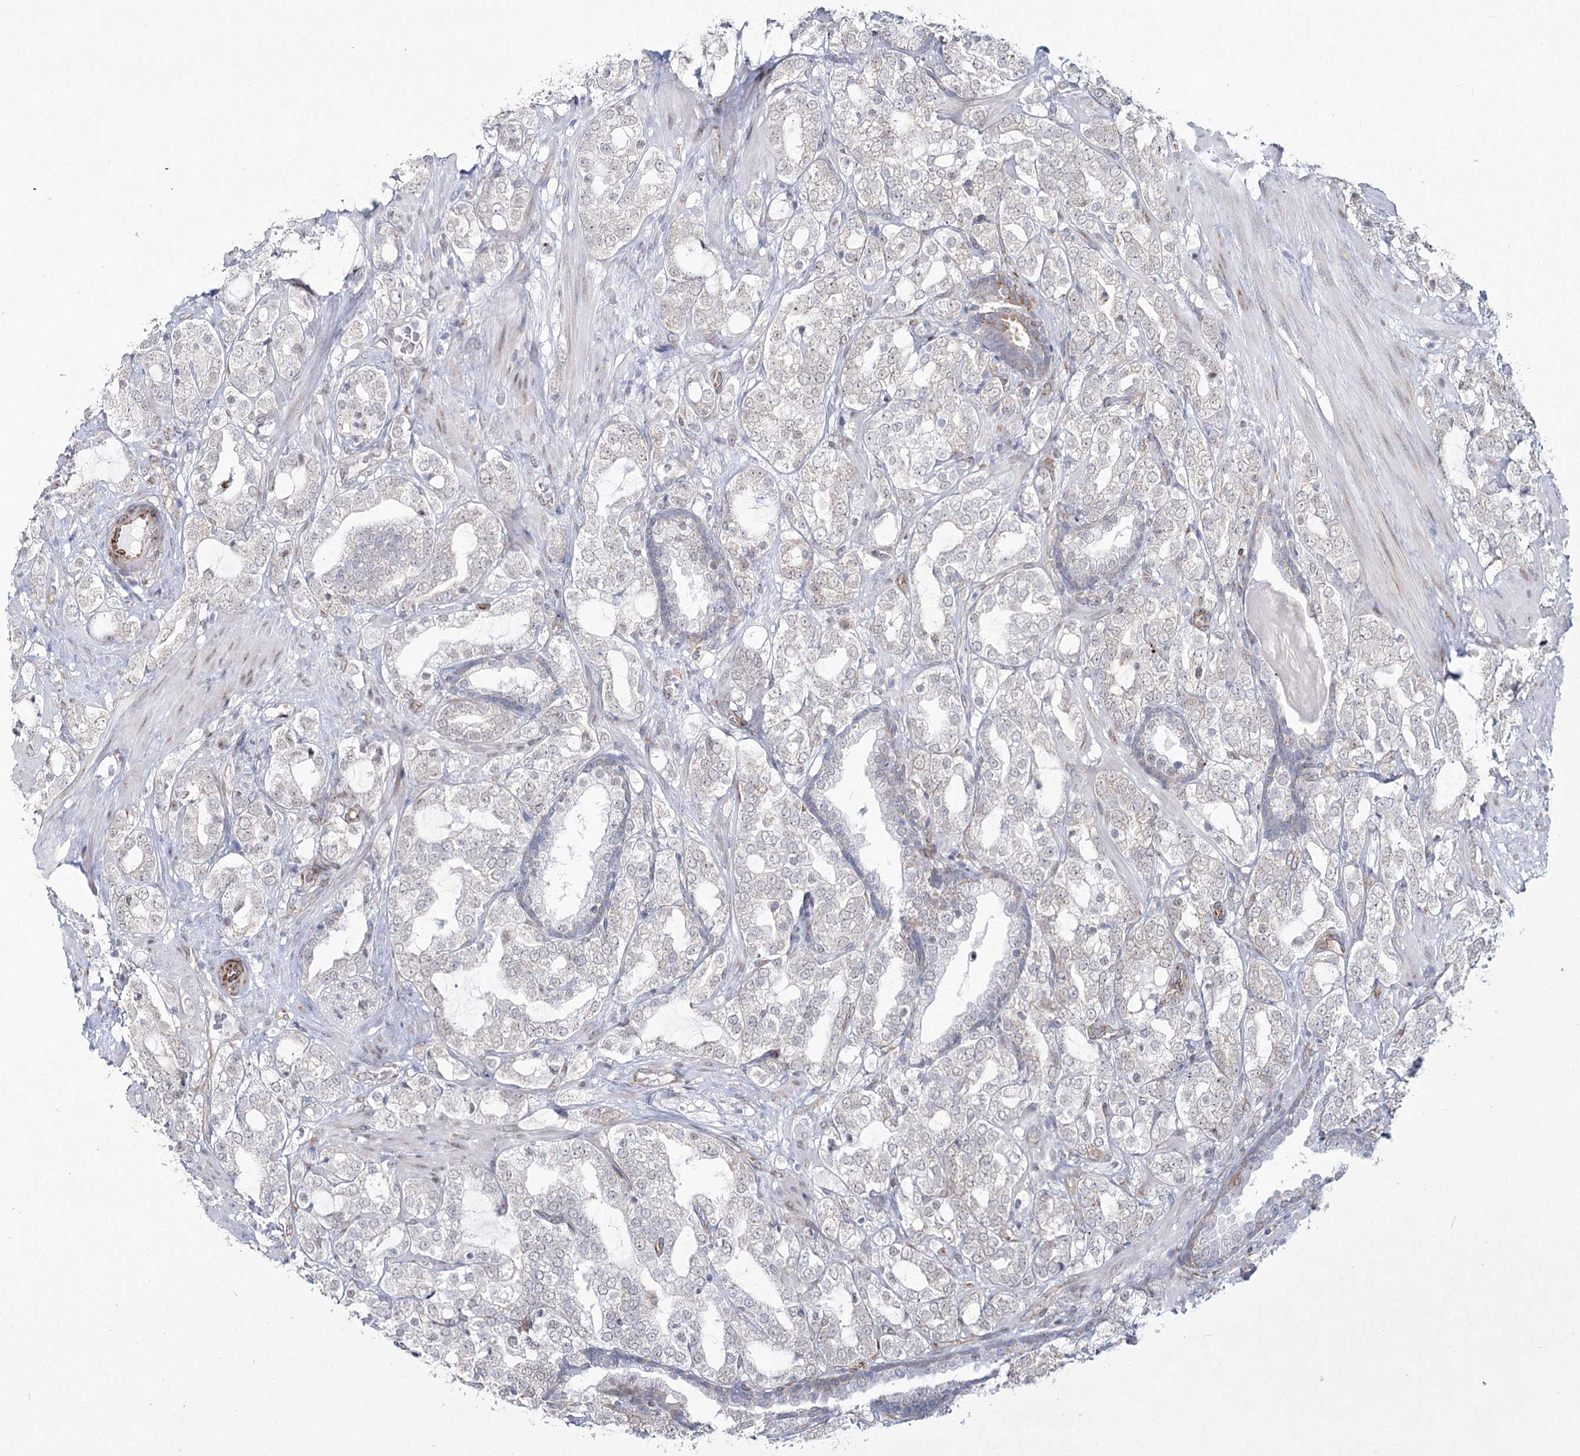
{"staining": {"intensity": "negative", "quantity": "none", "location": "none"}, "tissue": "prostate cancer", "cell_type": "Tumor cells", "image_type": "cancer", "snomed": [{"axis": "morphology", "description": "Adenocarcinoma, High grade"}, {"axis": "topography", "description": "Prostate"}], "caption": "Immunohistochemical staining of adenocarcinoma (high-grade) (prostate) exhibits no significant expression in tumor cells.", "gene": "YBX3", "patient": {"sex": "male", "age": 64}}